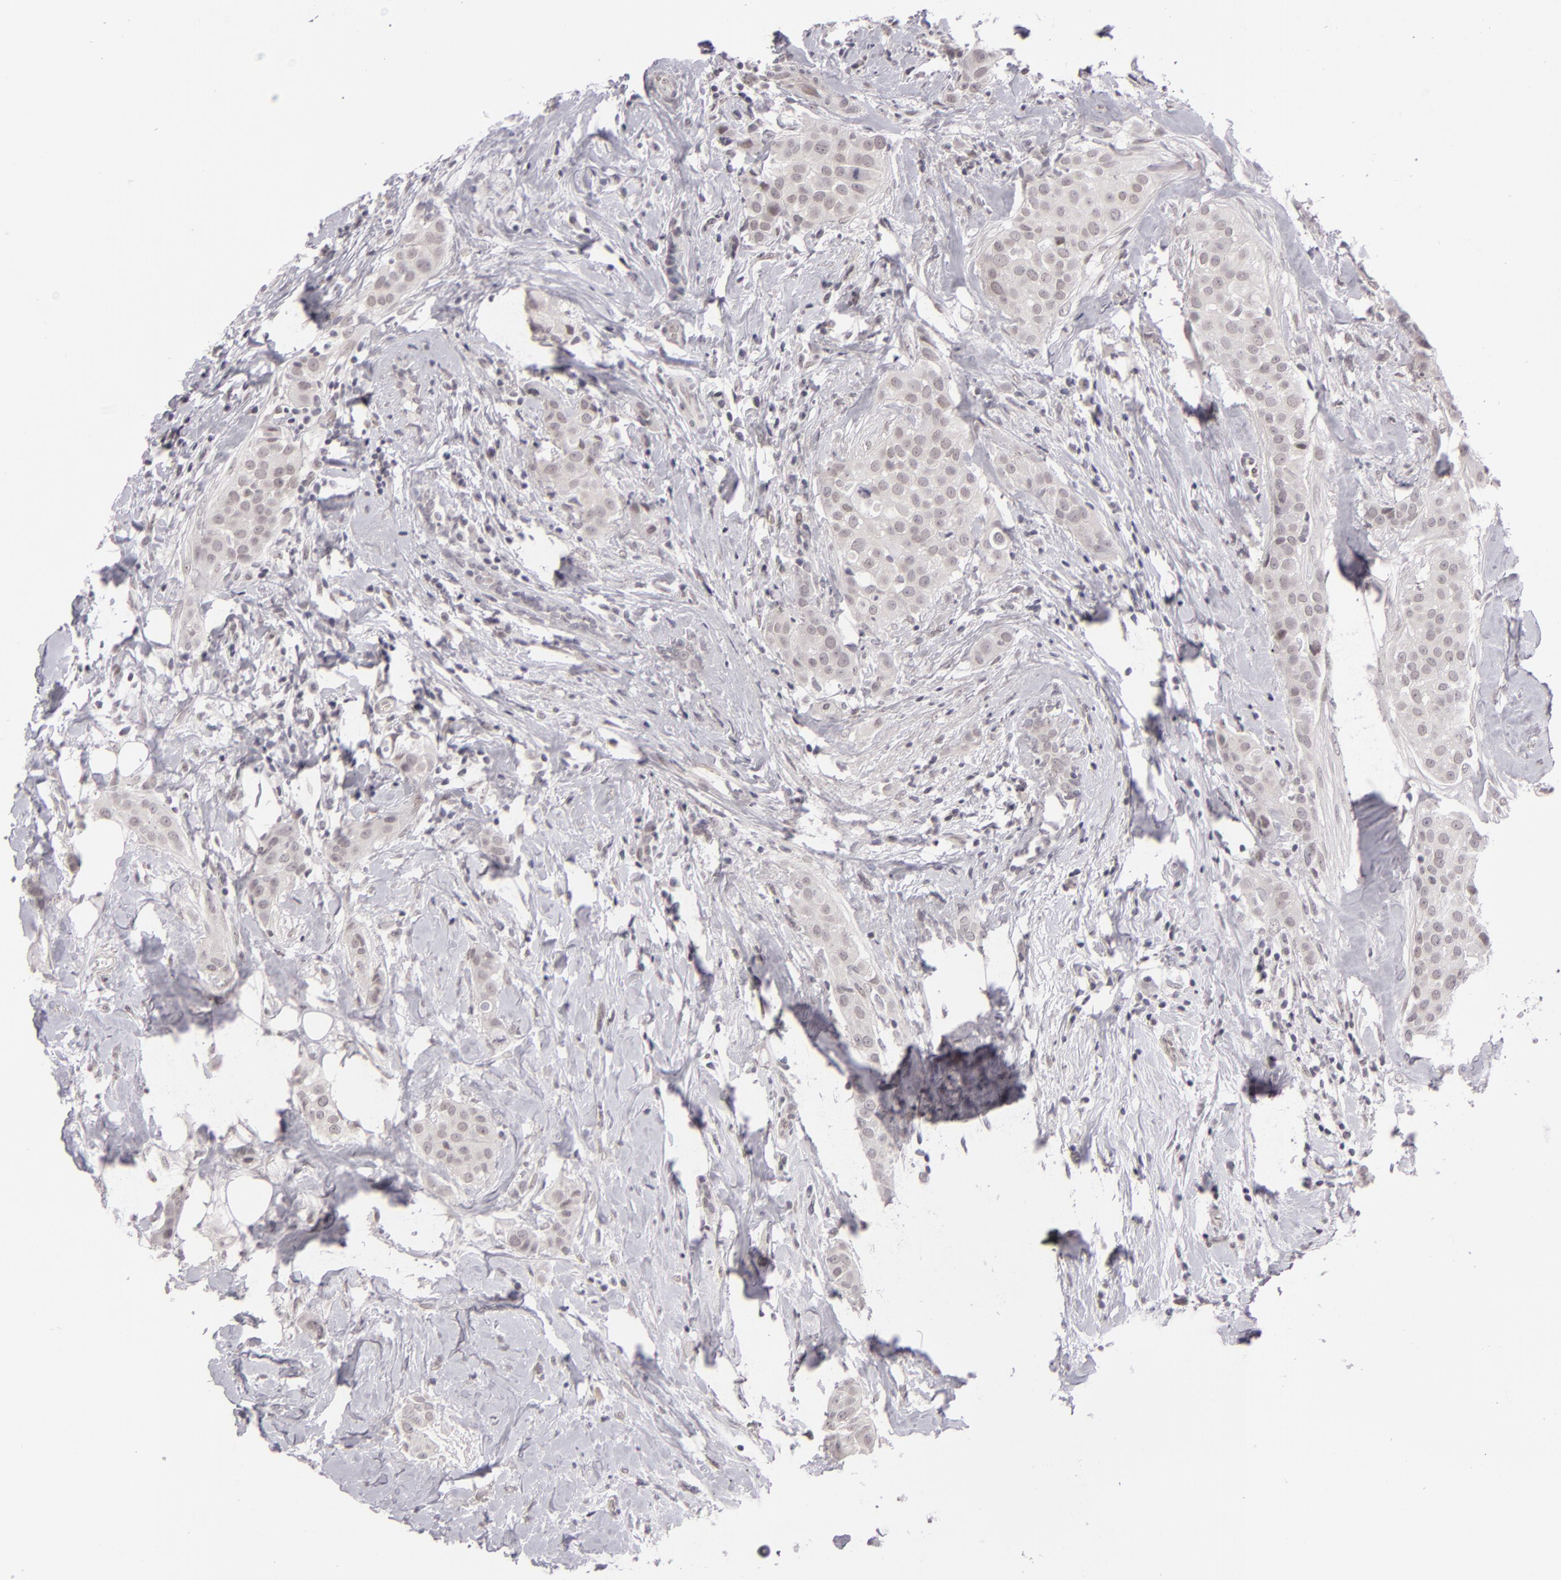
{"staining": {"intensity": "weak", "quantity": "<25%", "location": "nuclear"}, "tissue": "breast cancer", "cell_type": "Tumor cells", "image_type": "cancer", "snomed": [{"axis": "morphology", "description": "Duct carcinoma"}, {"axis": "topography", "description": "Breast"}], "caption": "A micrograph of human breast invasive ductal carcinoma is negative for staining in tumor cells. Nuclei are stained in blue.", "gene": "ZNF205", "patient": {"sex": "female", "age": 45}}